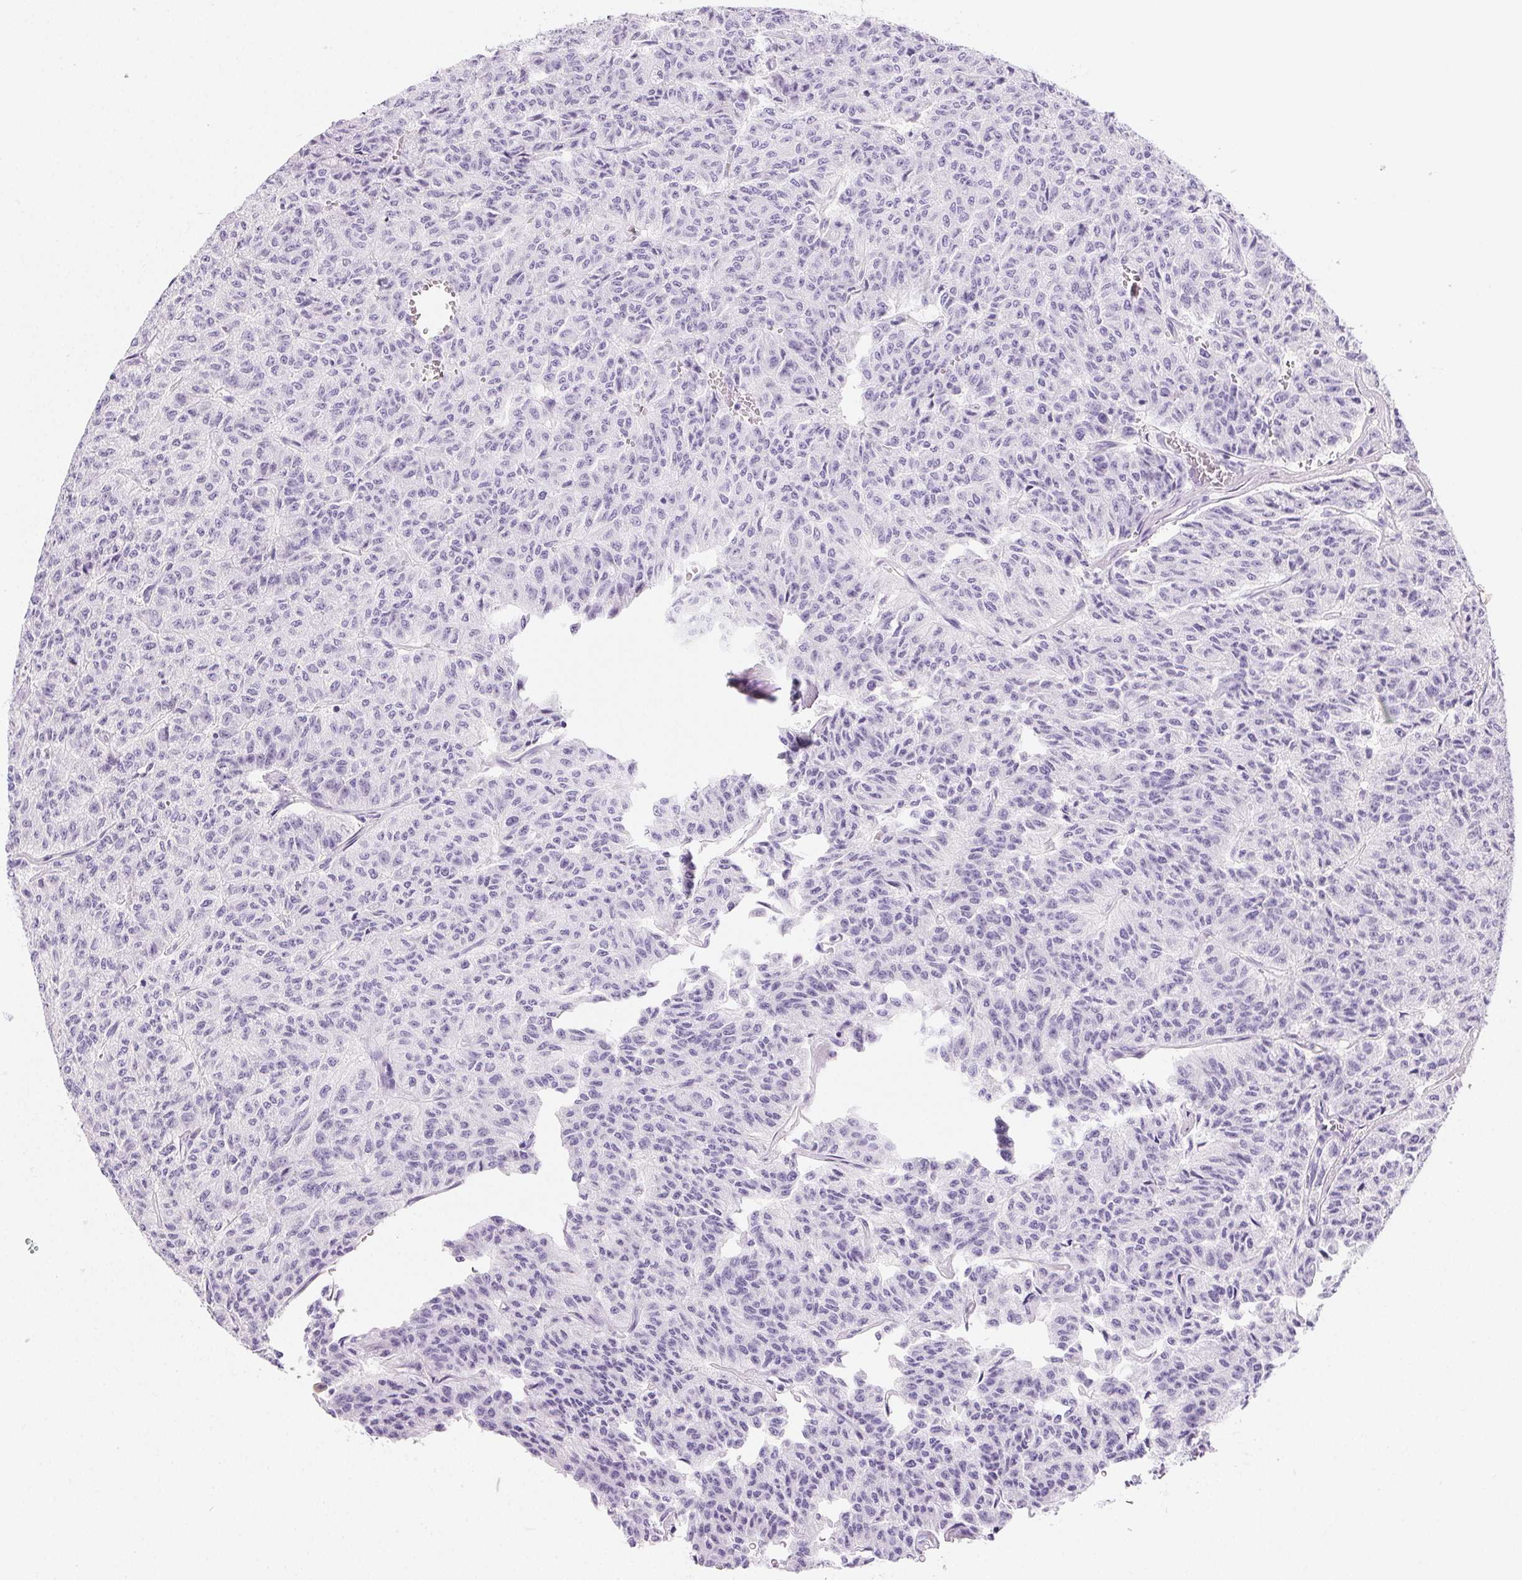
{"staining": {"intensity": "negative", "quantity": "none", "location": "none"}, "tissue": "carcinoid", "cell_type": "Tumor cells", "image_type": "cancer", "snomed": [{"axis": "morphology", "description": "Carcinoid, malignant, NOS"}, {"axis": "topography", "description": "Lung"}], "caption": "Tumor cells show no significant protein expression in carcinoid.", "gene": "PRSS3", "patient": {"sex": "male", "age": 71}}